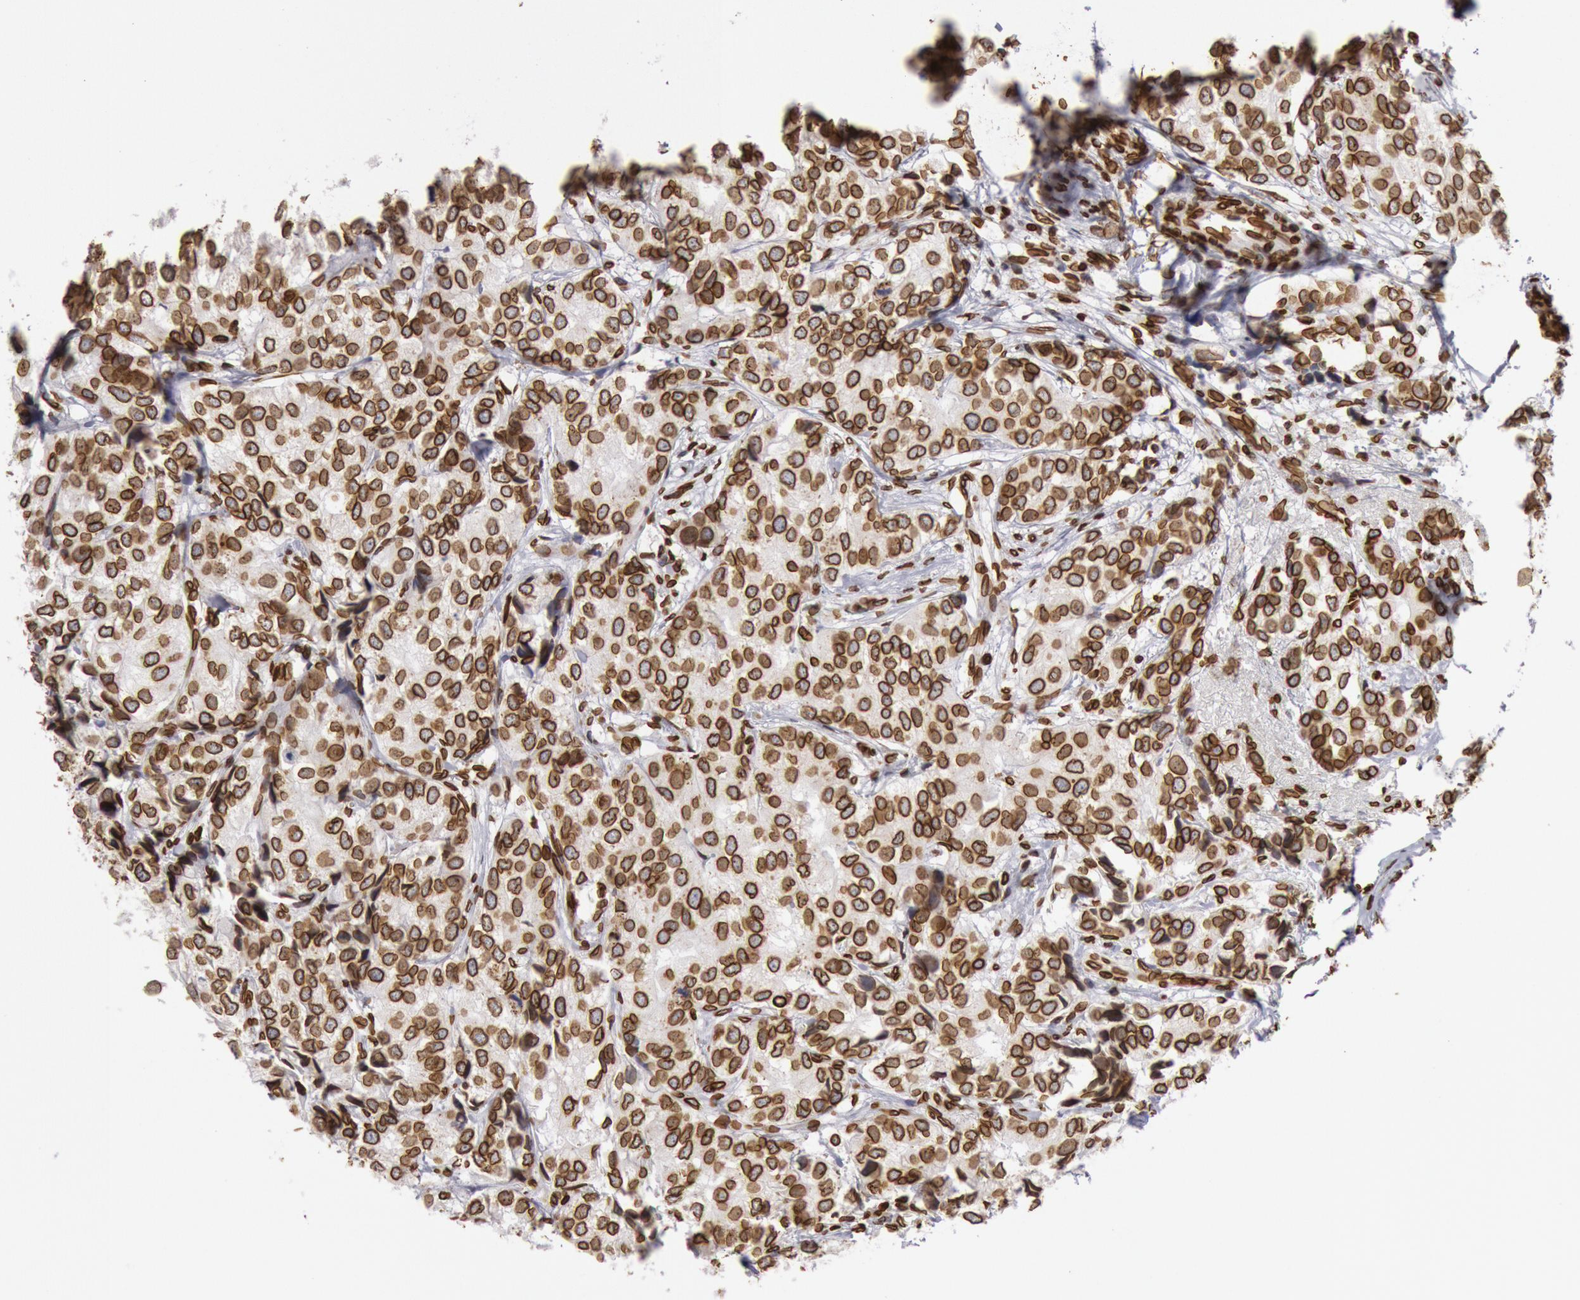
{"staining": {"intensity": "strong", "quantity": ">75%", "location": "nuclear"}, "tissue": "breast cancer", "cell_type": "Tumor cells", "image_type": "cancer", "snomed": [{"axis": "morphology", "description": "Duct carcinoma"}, {"axis": "topography", "description": "Breast"}], "caption": "A micrograph showing strong nuclear positivity in approximately >75% of tumor cells in intraductal carcinoma (breast), as visualized by brown immunohistochemical staining.", "gene": "SUN2", "patient": {"sex": "female", "age": 68}}